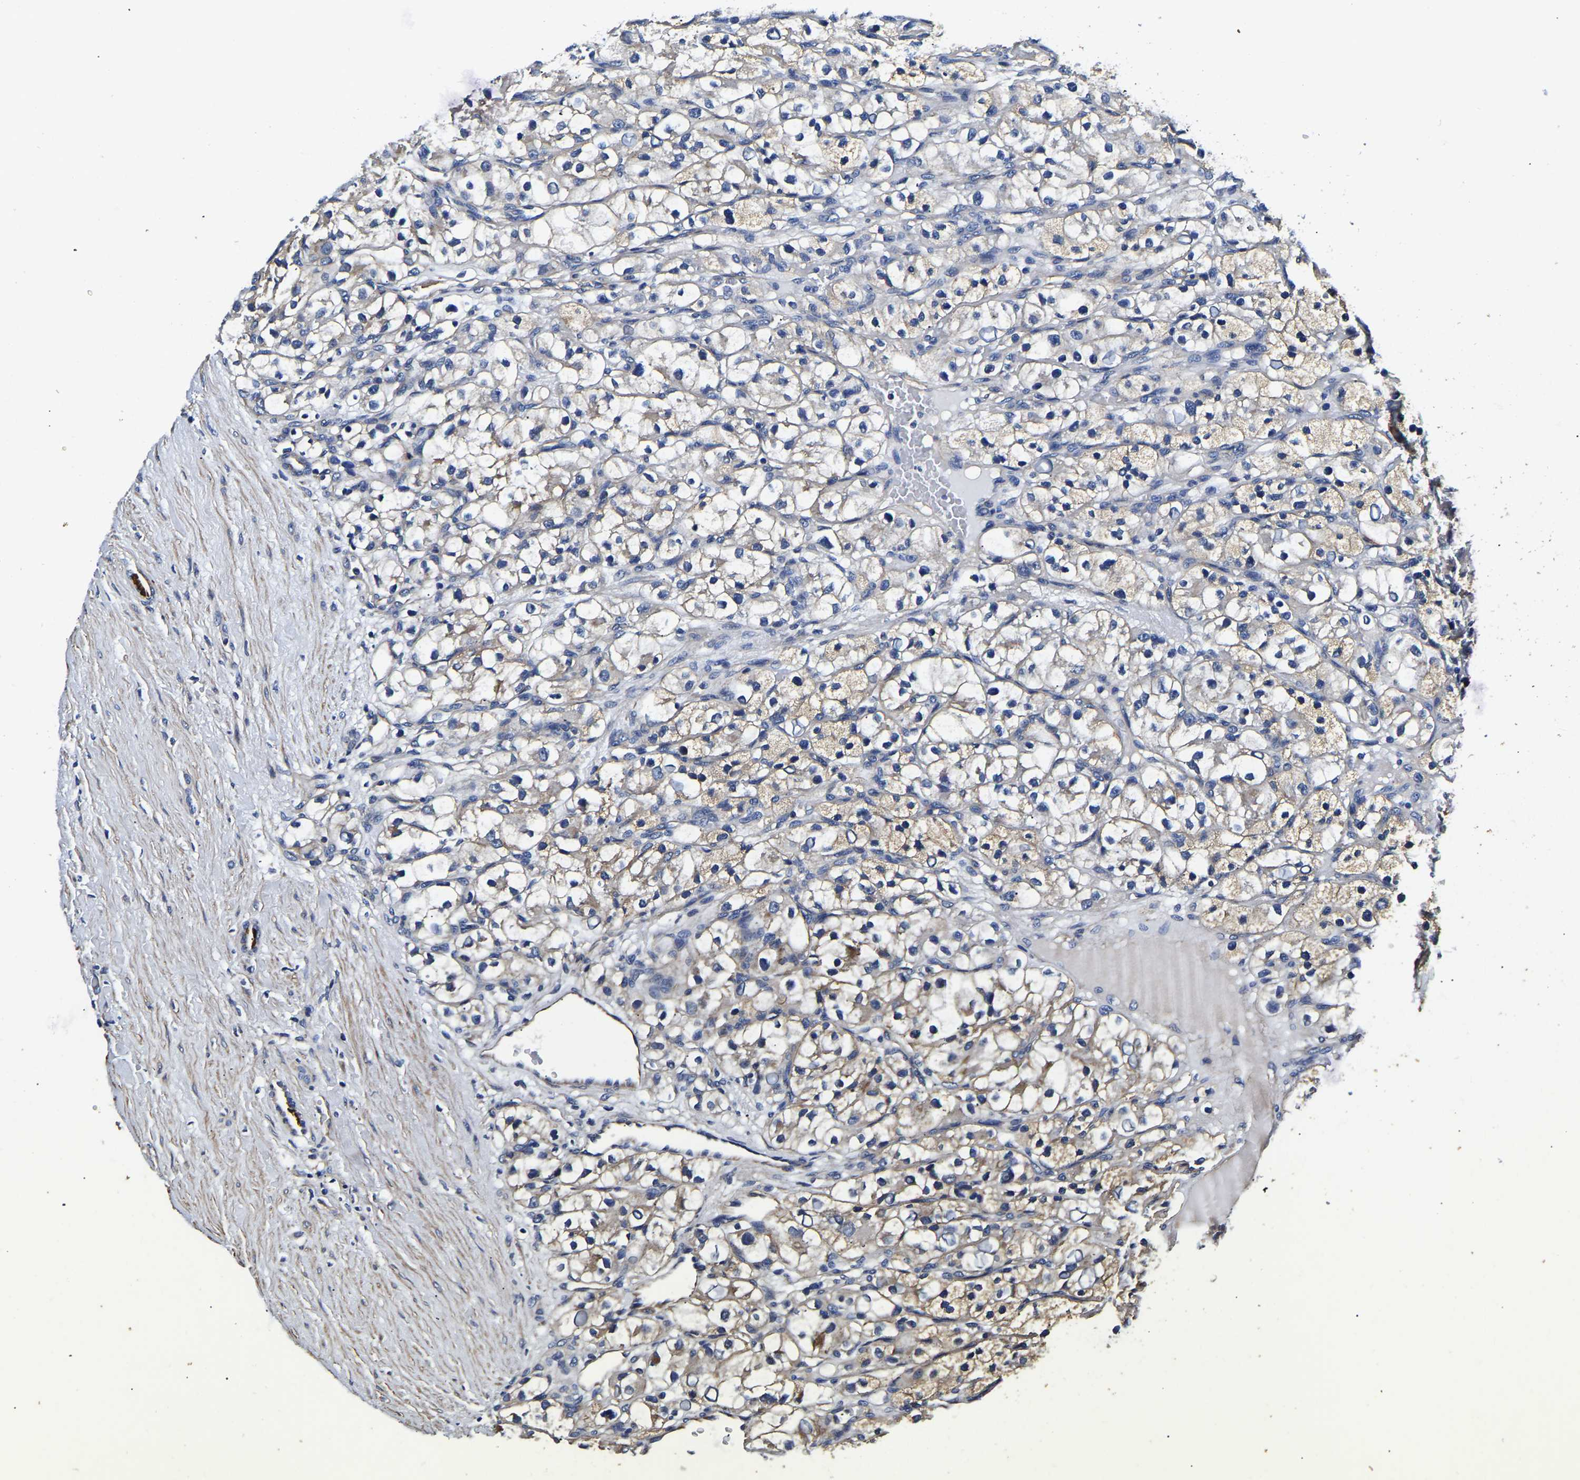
{"staining": {"intensity": "moderate", "quantity": ">75%", "location": "cytoplasmic/membranous"}, "tissue": "renal cancer", "cell_type": "Tumor cells", "image_type": "cancer", "snomed": [{"axis": "morphology", "description": "Adenocarcinoma, NOS"}, {"axis": "topography", "description": "Kidney"}], "caption": "Renal cancer stained with DAB (3,3'-diaminobenzidine) IHC shows medium levels of moderate cytoplasmic/membranous positivity in about >75% of tumor cells. The protein is shown in brown color, while the nuclei are stained blue.", "gene": "KCTD17", "patient": {"sex": "female", "age": 57}}